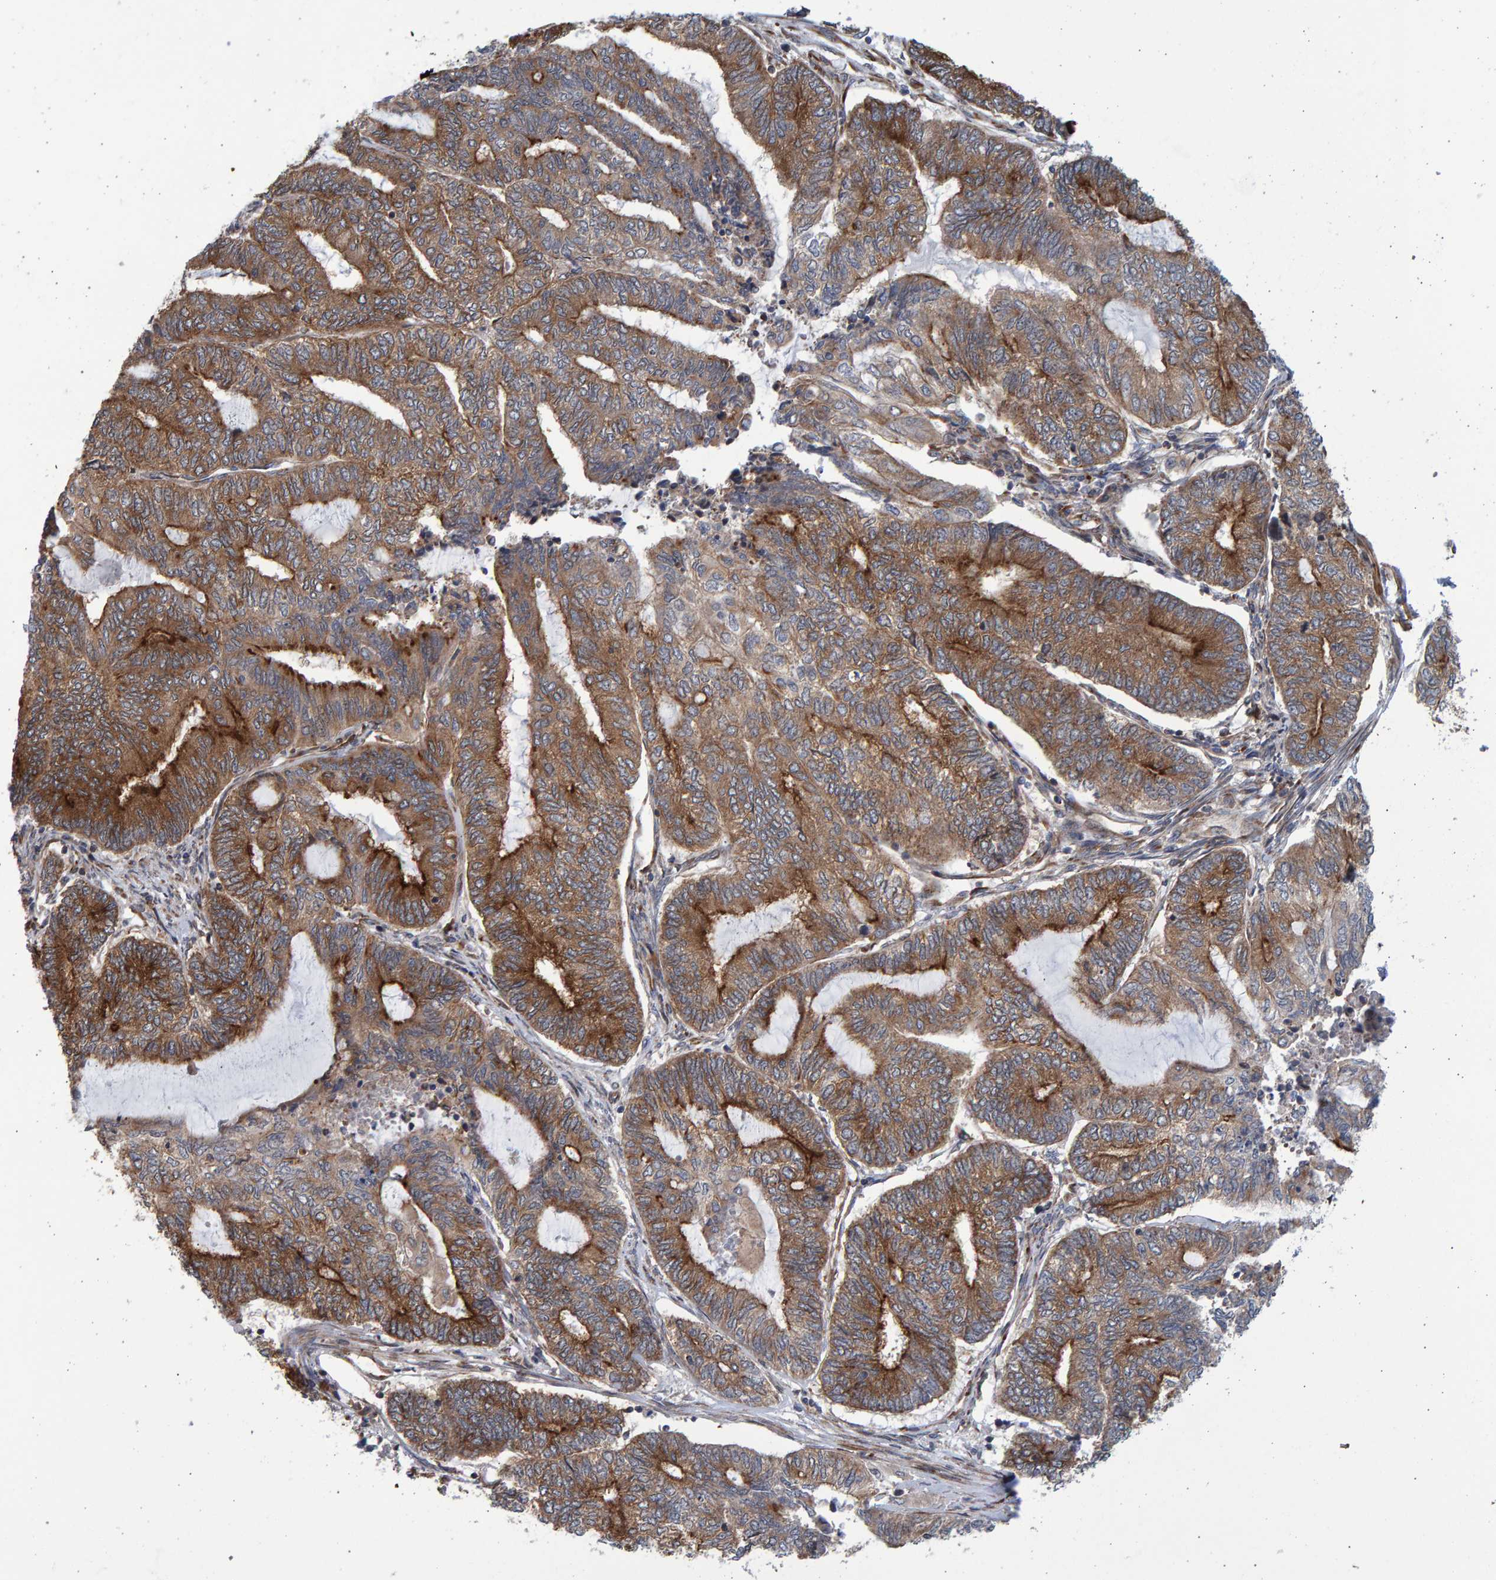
{"staining": {"intensity": "moderate", "quantity": ">75%", "location": "cytoplasmic/membranous"}, "tissue": "endometrial cancer", "cell_type": "Tumor cells", "image_type": "cancer", "snomed": [{"axis": "morphology", "description": "Adenocarcinoma, NOS"}, {"axis": "topography", "description": "Uterus"}, {"axis": "topography", "description": "Endometrium"}], "caption": "Adenocarcinoma (endometrial) stained with DAB (3,3'-diaminobenzidine) IHC exhibits medium levels of moderate cytoplasmic/membranous expression in approximately >75% of tumor cells.", "gene": "LRBA", "patient": {"sex": "female", "age": 70}}